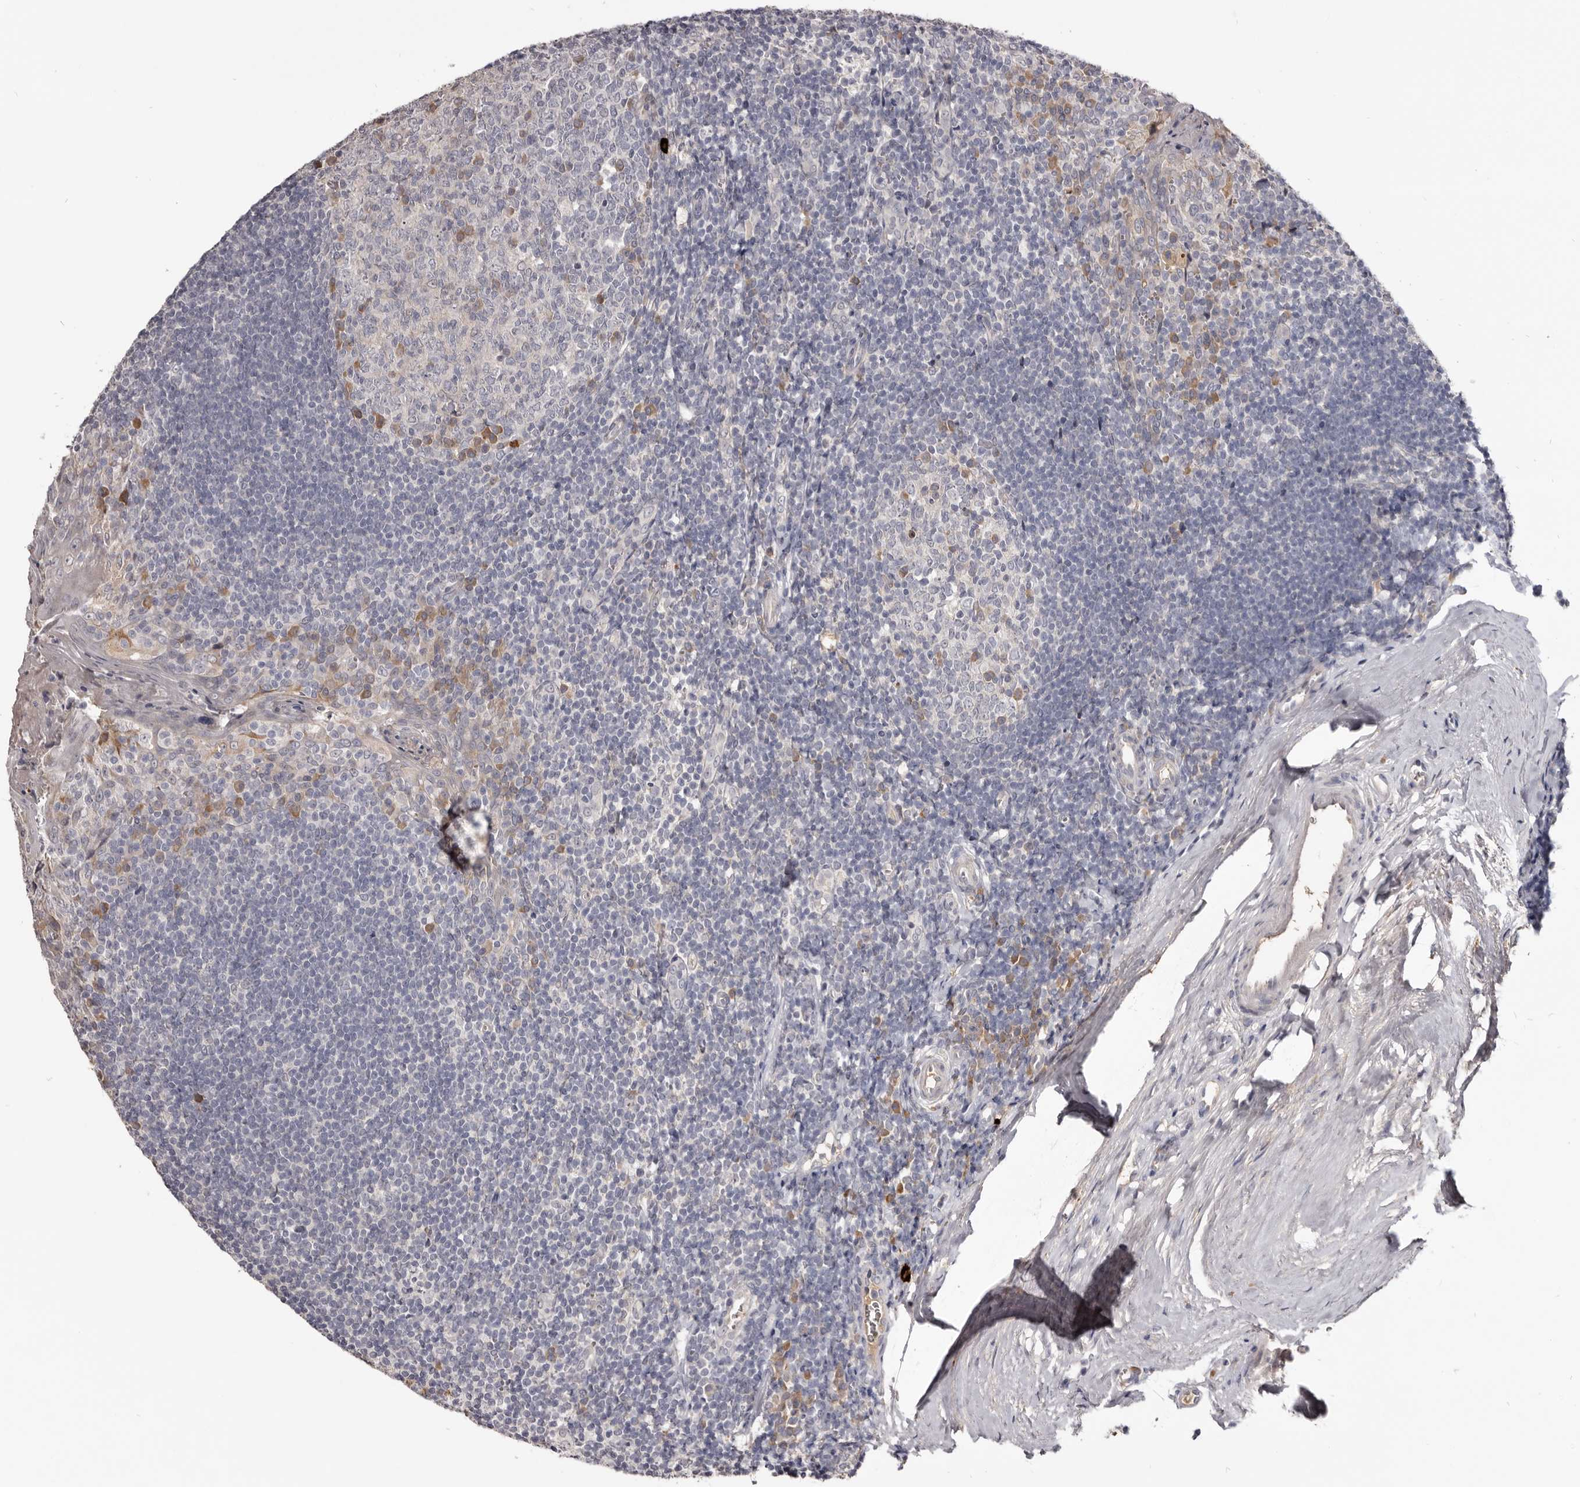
{"staining": {"intensity": "moderate", "quantity": "<25%", "location": "cytoplasmic/membranous"}, "tissue": "tonsil", "cell_type": "Germinal center cells", "image_type": "normal", "snomed": [{"axis": "morphology", "description": "Normal tissue, NOS"}, {"axis": "topography", "description": "Tonsil"}], "caption": "Immunohistochemistry (DAB) staining of benign tonsil demonstrates moderate cytoplasmic/membranous protein staining in approximately <25% of germinal center cells. The staining is performed using DAB (3,3'-diaminobenzidine) brown chromogen to label protein expression. The nuclei are counter-stained blue using hematoxylin.", "gene": "NENF", "patient": {"sex": "male", "age": 27}}